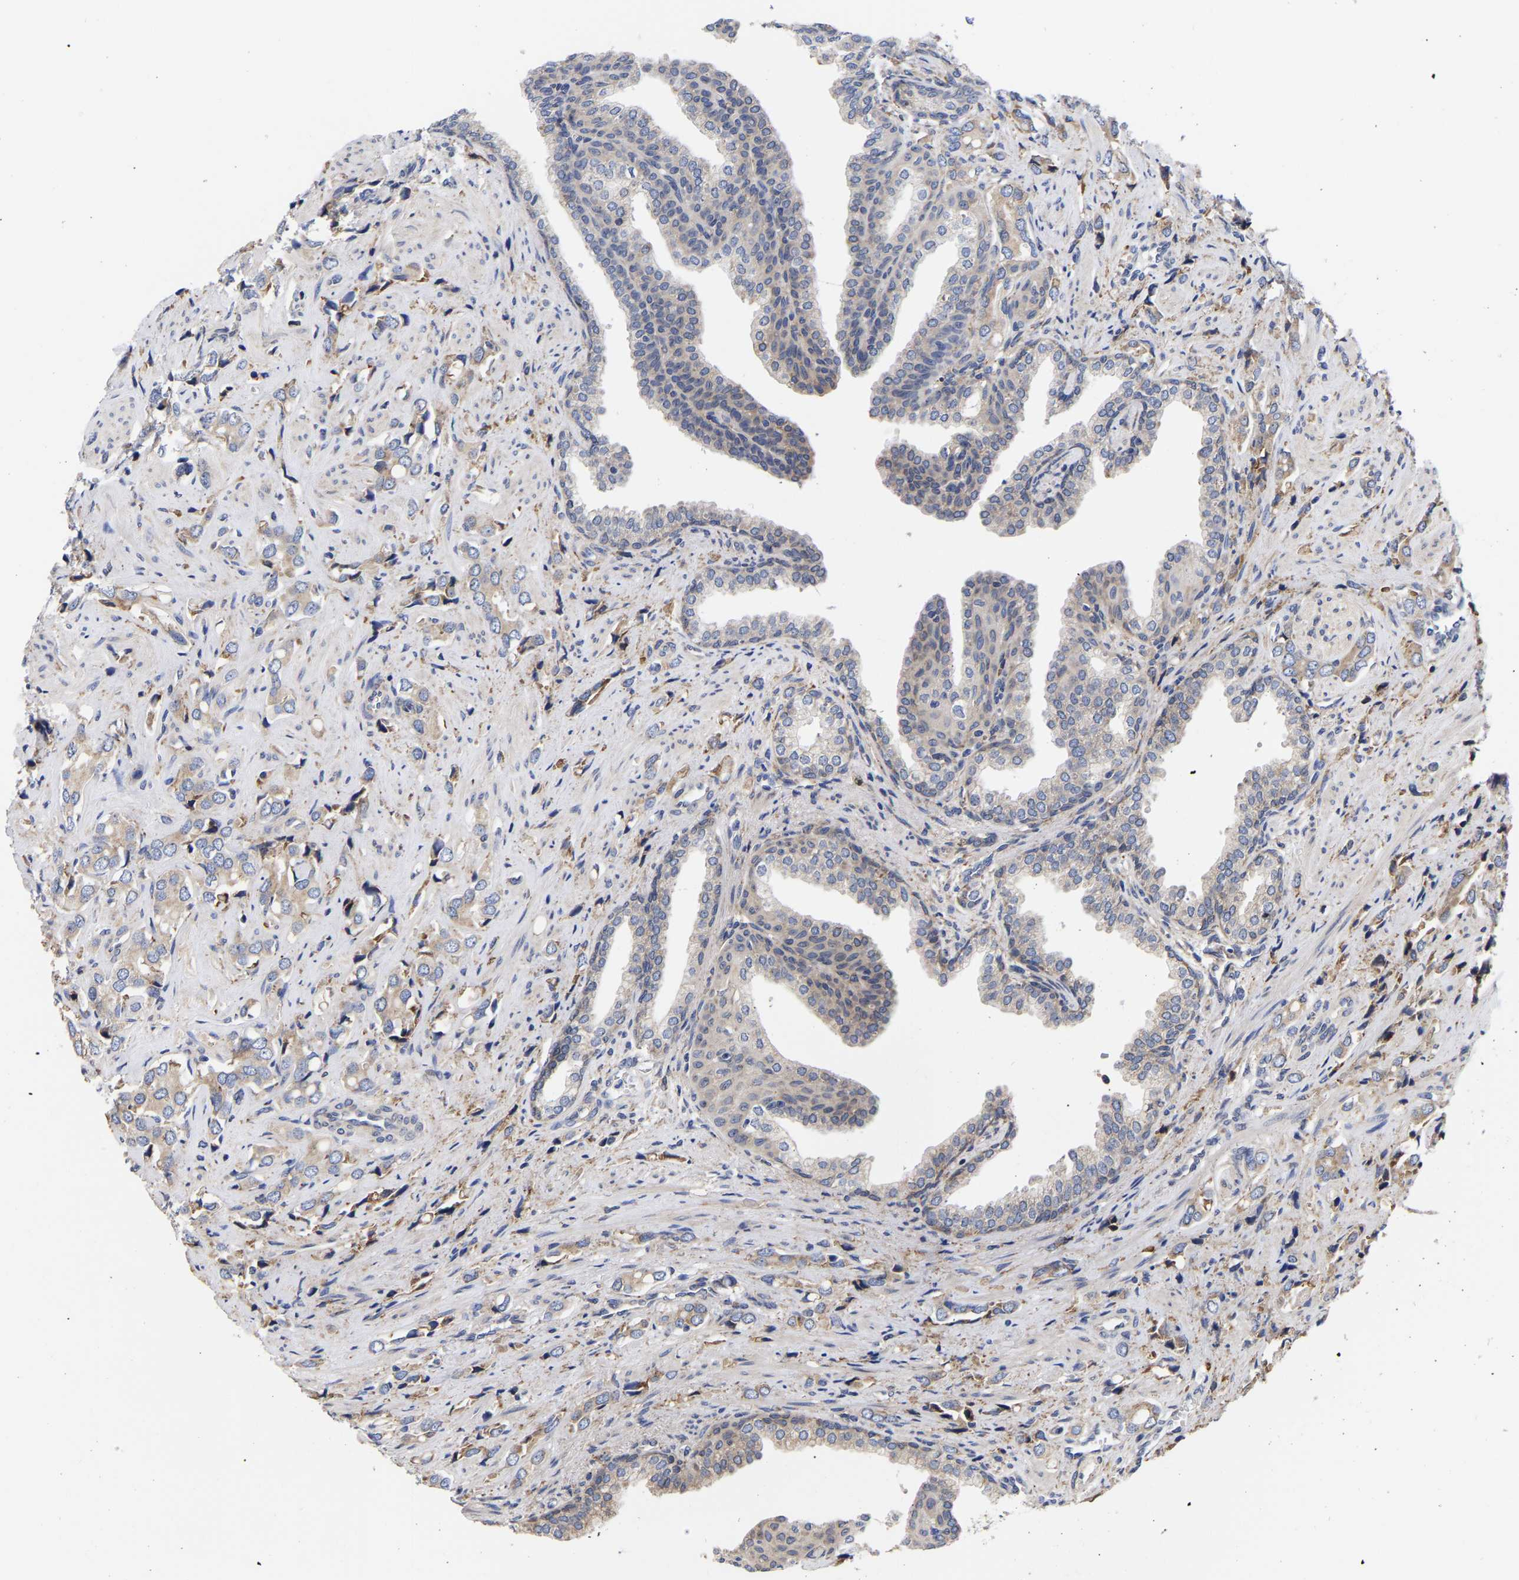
{"staining": {"intensity": "weak", "quantity": ">75%", "location": "cytoplasmic/membranous"}, "tissue": "prostate cancer", "cell_type": "Tumor cells", "image_type": "cancer", "snomed": [{"axis": "morphology", "description": "Adenocarcinoma, High grade"}, {"axis": "topography", "description": "Prostate"}], "caption": "Prostate cancer tissue displays weak cytoplasmic/membranous staining in approximately >75% of tumor cells", "gene": "CFAP298", "patient": {"sex": "male", "age": 52}}